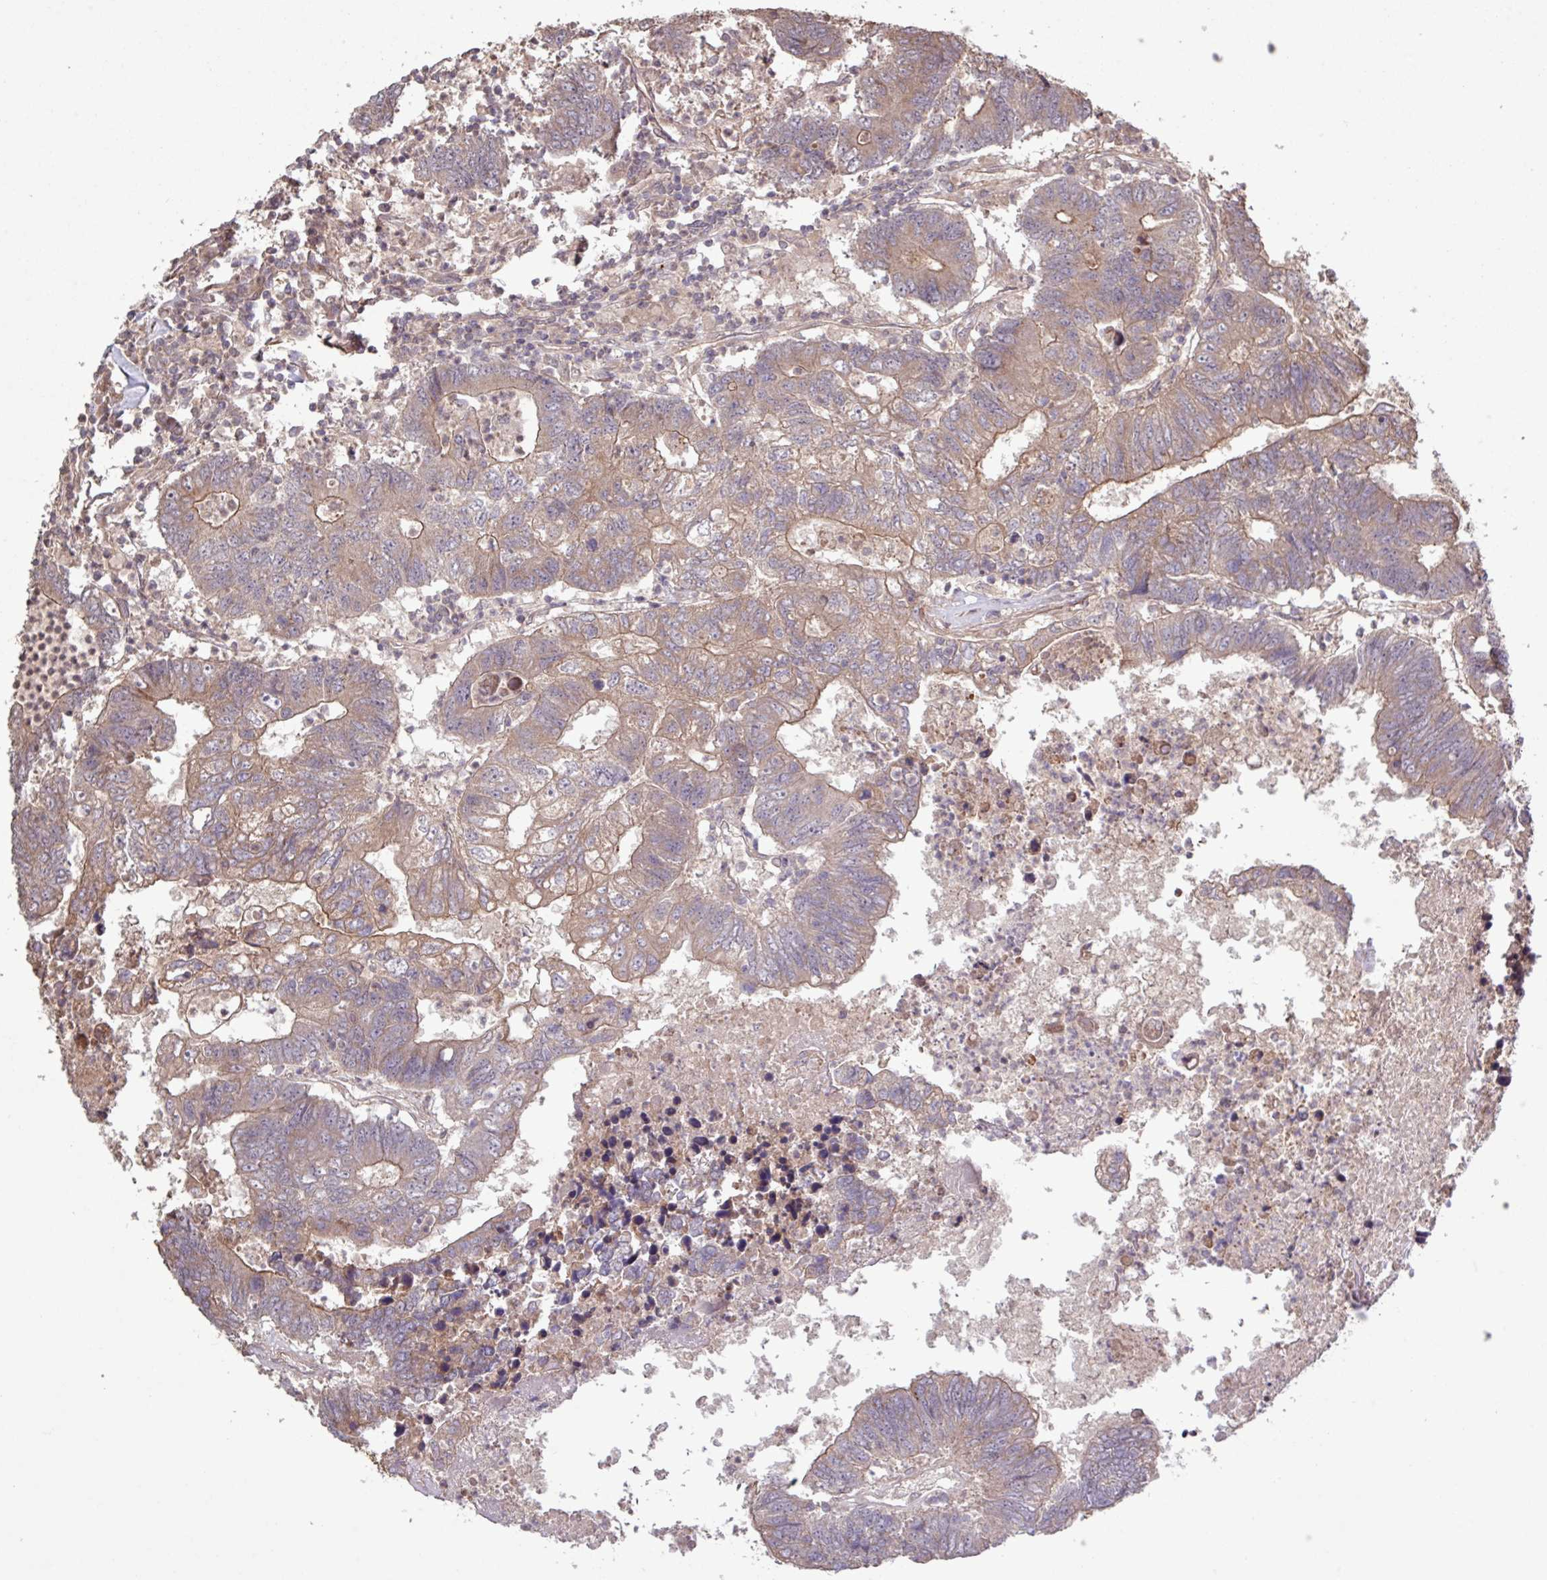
{"staining": {"intensity": "weak", "quantity": ">75%", "location": "cytoplasmic/membranous"}, "tissue": "colorectal cancer", "cell_type": "Tumor cells", "image_type": "cancer", "snomed": [{"axis": "morphology", "description": "Adenocarcinoma, NOS"}, {"axis": "topography", "description": "Colon"}], "caption": "There is low levels of weak cytoplasmic/membranous staining in tumor cells of adenocarcinoma (colorectal), as demonstrated by immunohistochemical staining (brown color).", "gene": "TRABD2A", "patient": {"sex": "female", "age": 48}}